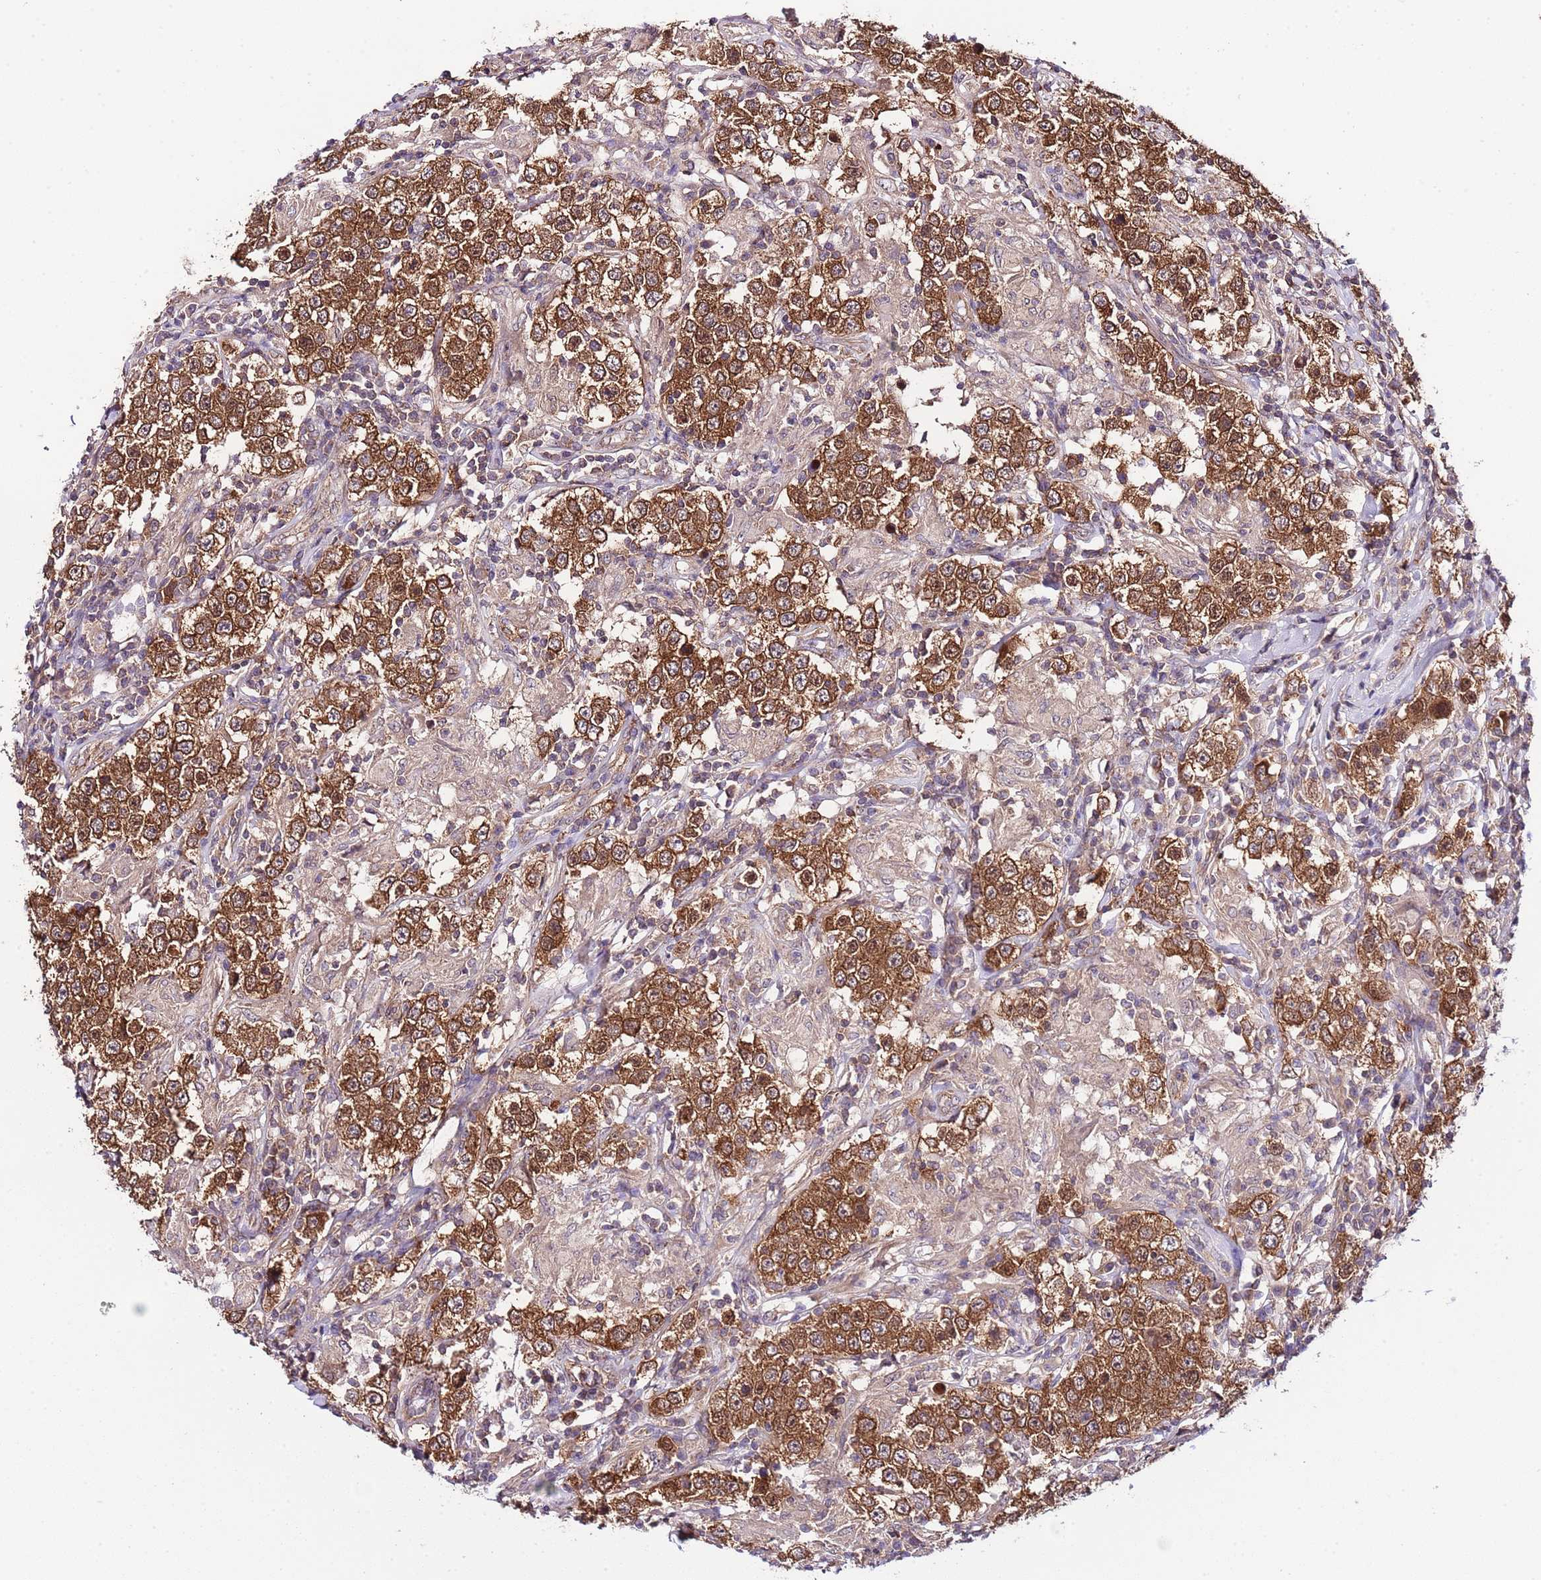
{"staining": {"intensity": "strong", "quantity": ">75%", "location": "cytoplasmic/membranous"}, "tissue": "testis cancer", "cell_type": "Tumor cells", "image_type": "cancer", "snomed": [{"axis": "morphology", "description": "Seminoma, NOS"}, {"axis": "morphology", "description": "Carcinoma, Embryonal, NOS"}, {"axis": "topography", "description": "Testis"}], "caption": "Immunohistochemistry (IHC) staining of embryonal carcinoma (testis), which shows high levels of strong cytoplasmic/membranous staining in approximately >75% of tumor cells indicating strong cytoplasmic/membranous protein positivity. The staining was performed using DAB (brown) for protein detection and nuclei were counterstained in hematoxylin (blue).", "gene": "DONSON", "patient": {"sex": "male", "age": 41}}